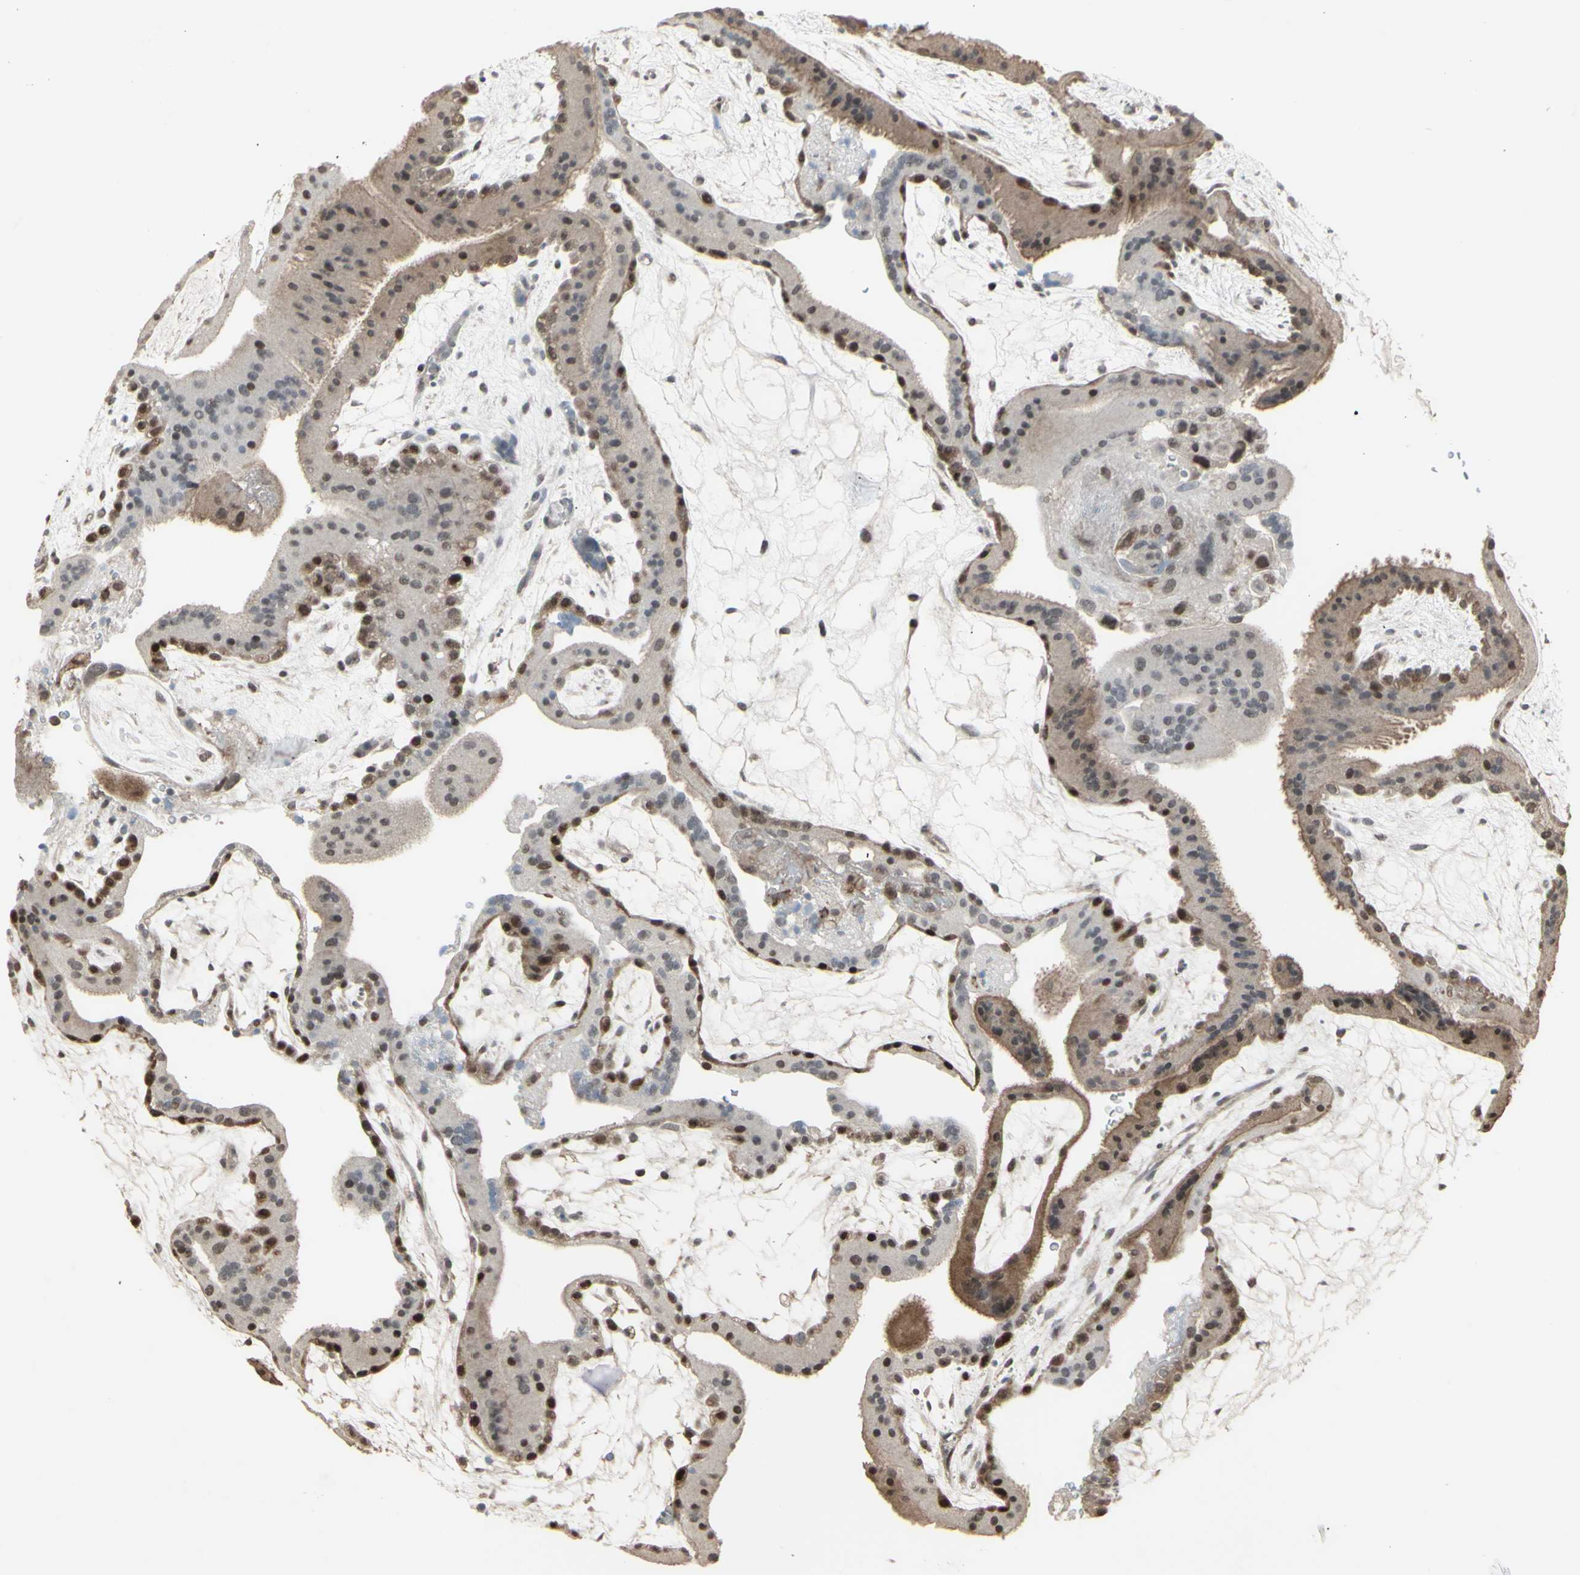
{"staining": {"intensity": "weak", "quantity": "25%-75%", "location": "cytoplasmic/membranous"}, "tissue": "placenta", "cell_type": "Decidual cells", "image_type": "normal", "snomed": [{"axis": "morphology", "description": "Normal tissue, NOS"}, {"axis": "topography", "description": "Placenta"}], "caption": "Immunohistochemistry of normal human placenta exhibits low levels of weak cytoplasmic/membranous staining in approximately 25%-75% of decidual cells.", "gene": "CD33", "patient": {"sex": "female", "age": 19}}